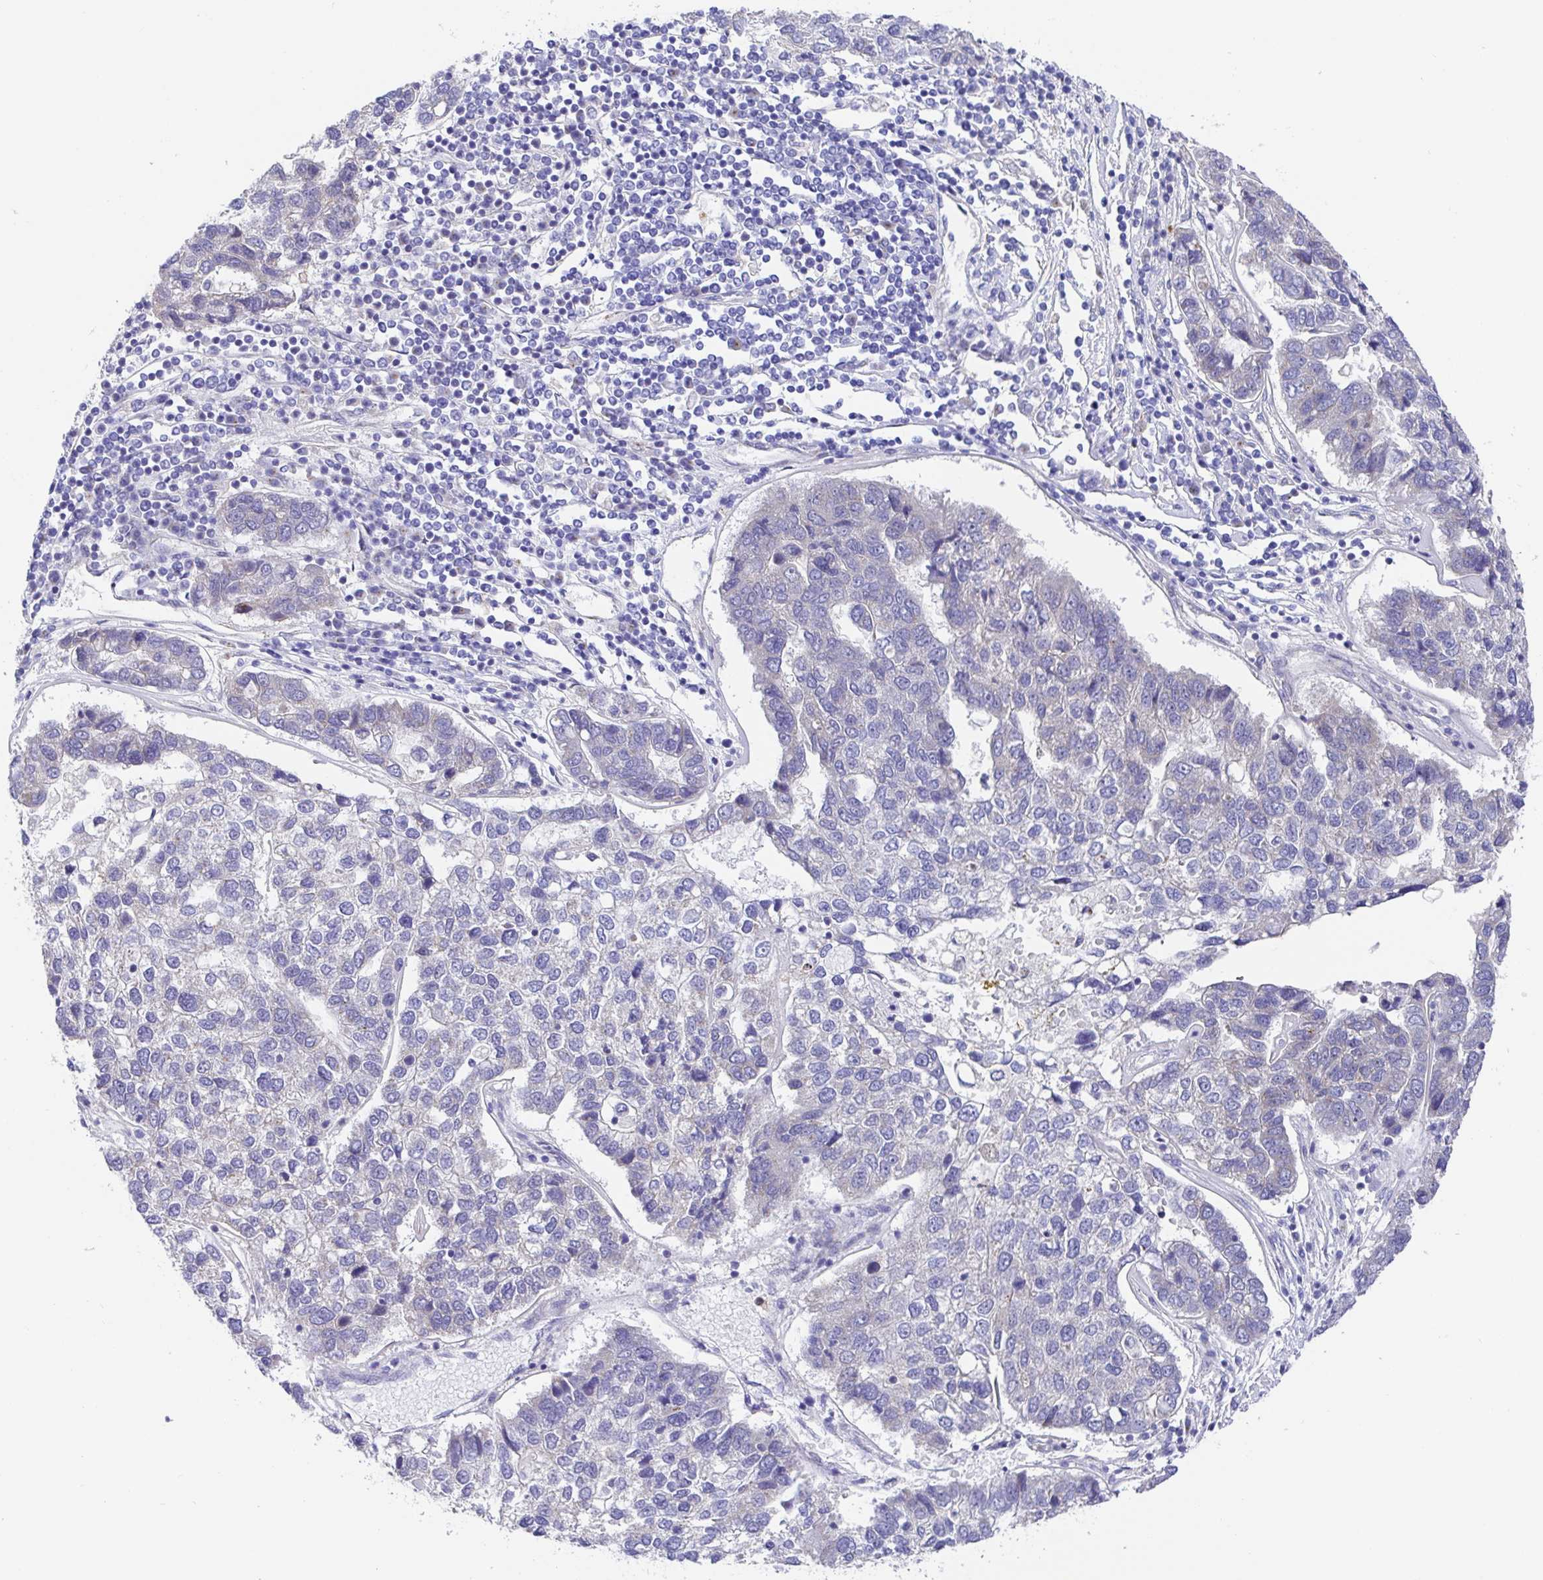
{"staining": {"intensity": "negative", "quantity": "none", "location": "none"}, "tissue": "pancreatic cancer", "cell_type": "Tumor cells", "image_type": "cancer", "snomed": [{"axis": "morphology", "description": "Adenocarcinoma, NOS"}, {"axis": "topography", "description": "Pancreas"}], "caption": "High power microscopy micrograph of an immunohistochemistry histopathology image of pancreatic adenocarcinoma, revealing no significant positivity in tumor cells.", "gene": "GOLGA1", "patient": {"sex": "female", "age": 61}}